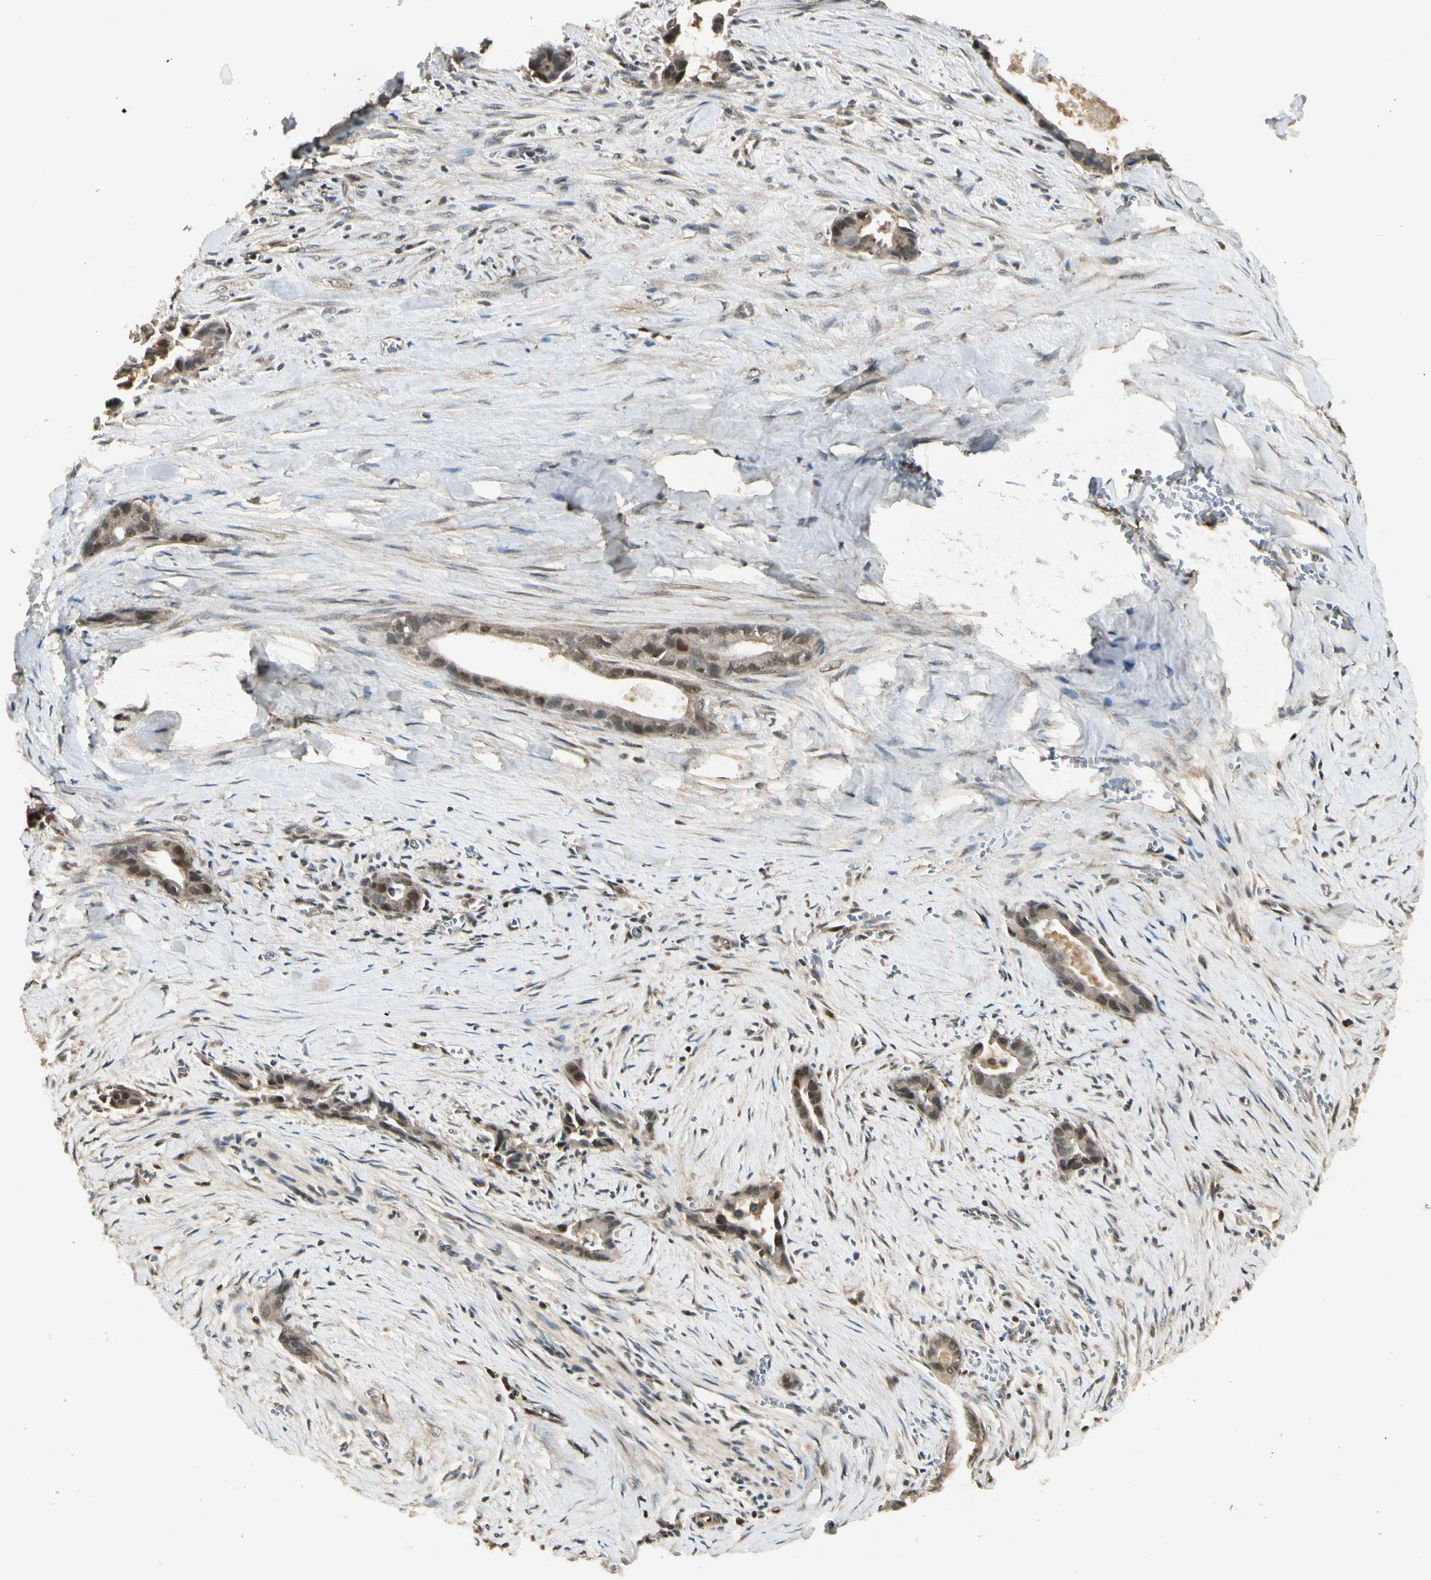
{"staining": {"intensity": "moderate", "quantity": ">75%", "location": "nuclear"}, "tissue": "liver cancer", "cell_type": "Tumor cells", "image_type": "cancer", "snomed": [{"axis": "morphology", "description": "Cholangiocarcinoma"}, {"axis": "topography", "description": "Liver"}], "caption": "Immunohistochemistry micrograph of cholangiocarcinoma (liver) stained for a protein (brown), which exhibits medium levels of moderate nuclear positivity in about >75% of tumor cells.", "gene": "GMEB2", "patient": {"sex": "female", "age": 55}}